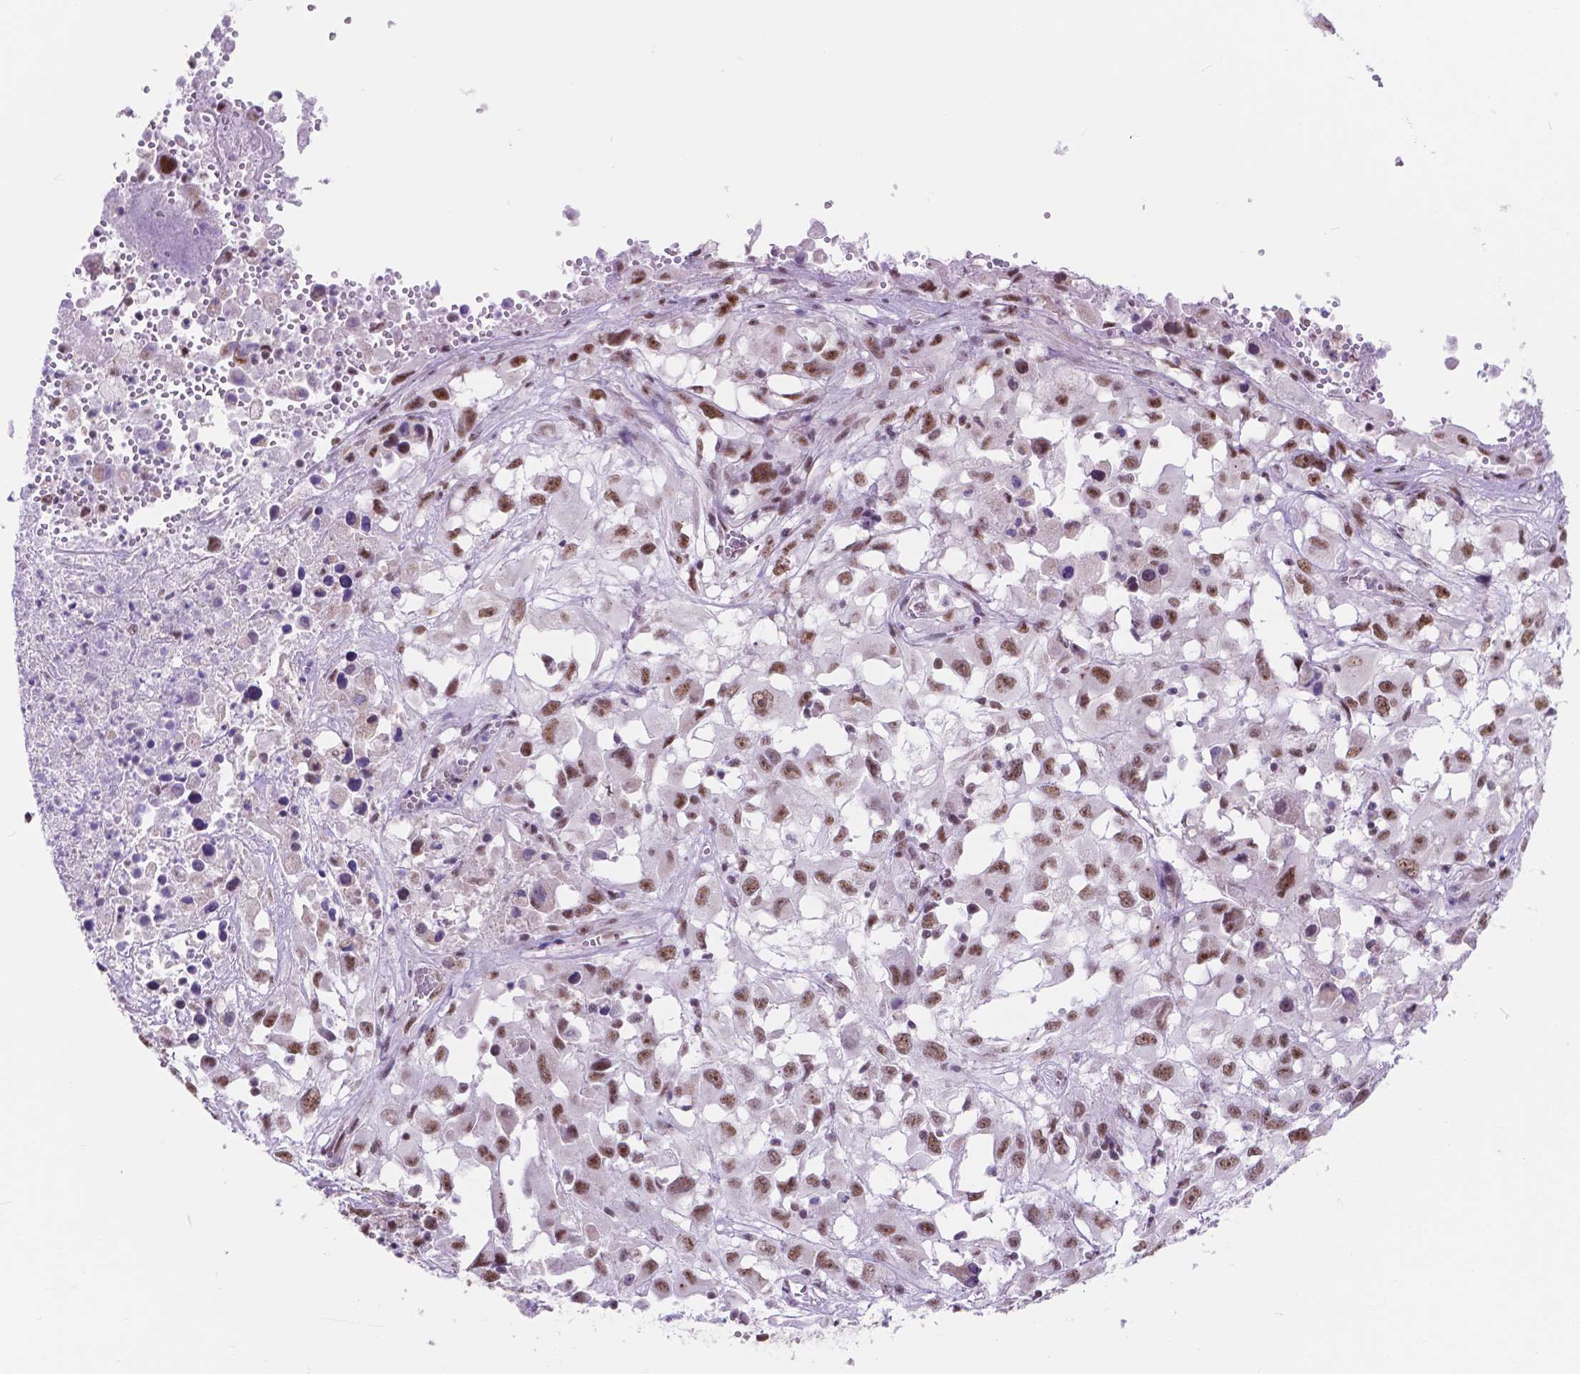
{"staining": {"intensity": "moderate", "quantity": ">75%", "location": "nuclear"}, "tissue": "melanoma", "cell_type": "Tumor cells", "image_type": "cancer", "snomed": [{"axis": "morphology", "description": "Malignant melanoma, Metastatic site"}, {"axis": "topography", "description": "Soft tissue"}], "caption": "Protein staining reveals moderate nuclear positivity in about >75% of tumor cells in malignant melanoma (metastatic site). Nuclei are stained in blue.", "gene": "BCAS2", "patient": {"sex": "male", "age": 50}}